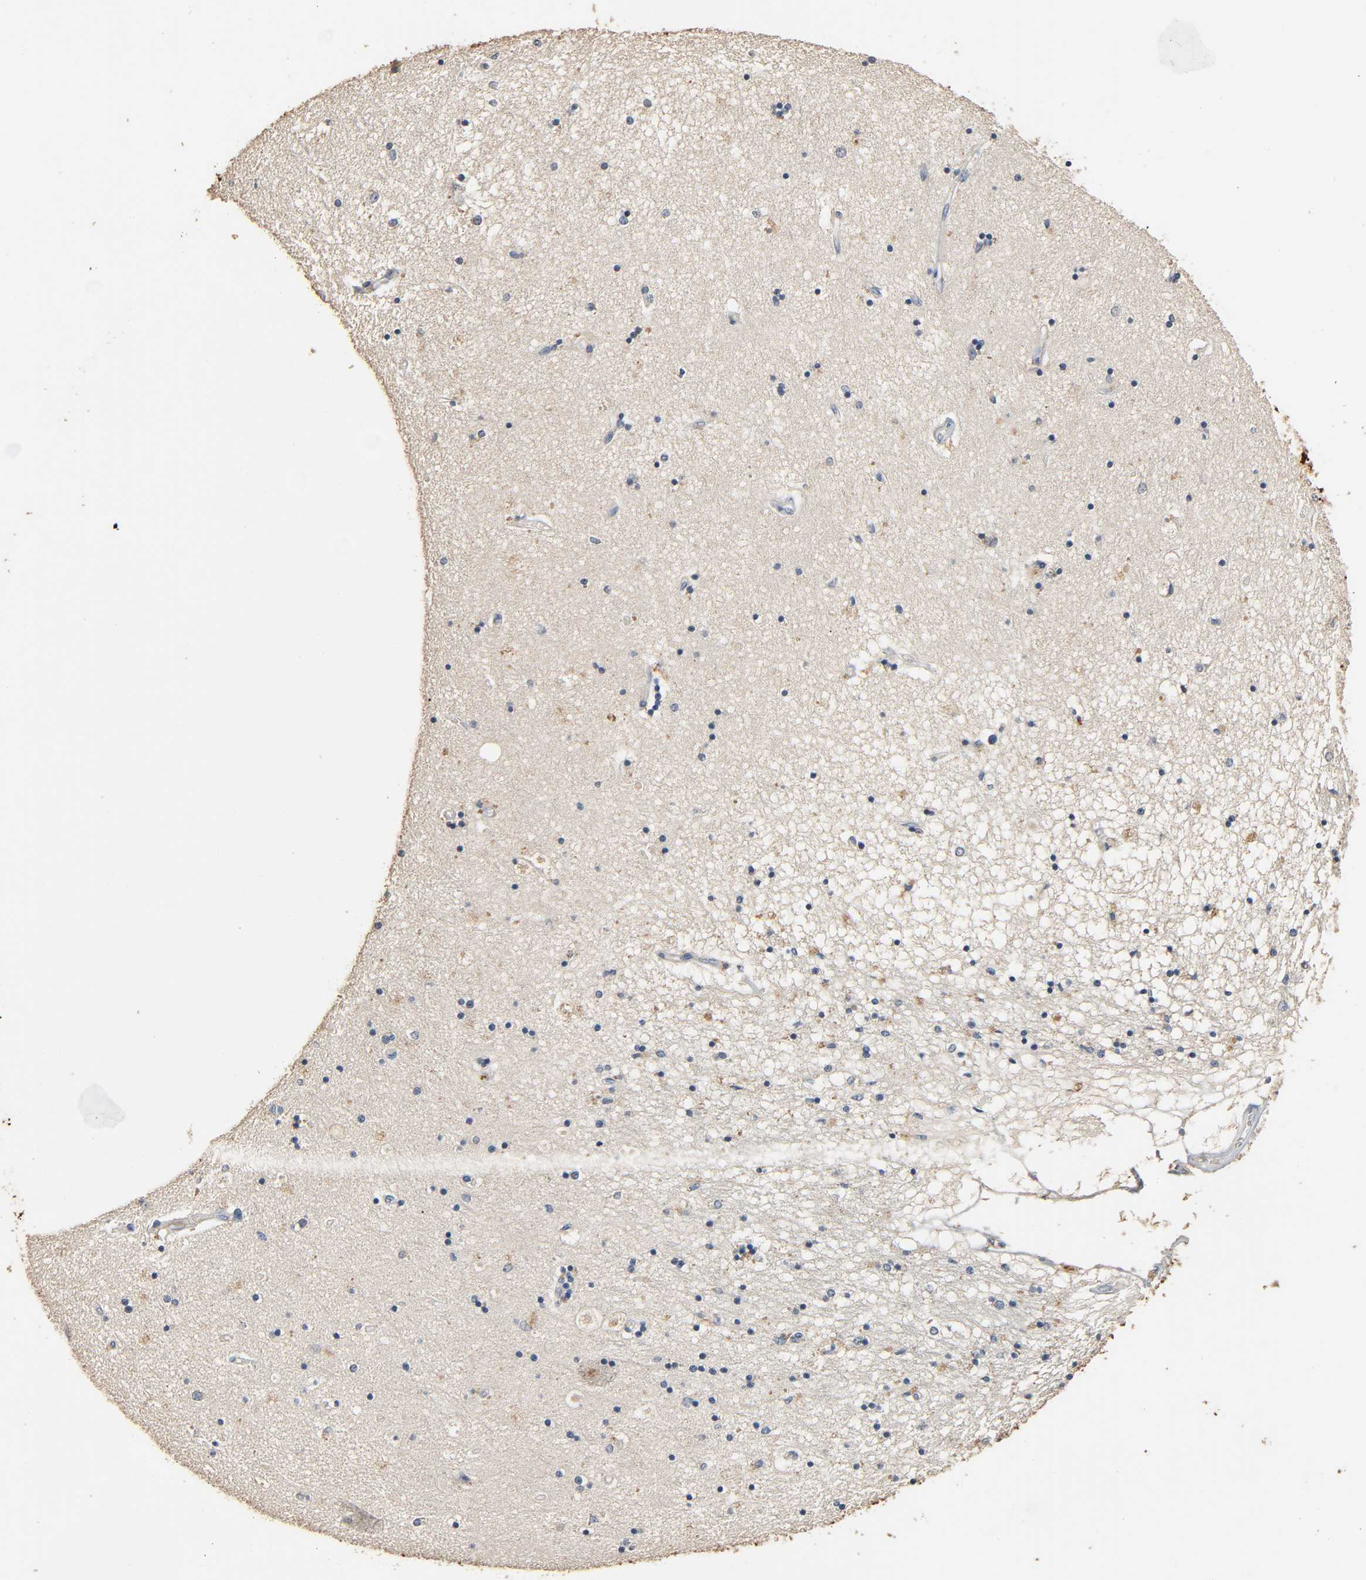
{"staining": {"intensity": "weak", "quantity": "<25%", "location": "cytoplasmic/membranous"}, "tissue": "hippocampus", "cell_type": "Glial cells", "image_type": "normal", "snomed": [{"axis": "morphology", "description": "Normal tissue, NOS"}, {"axis": "topography", "description": "Hippocampus"}], "caption": "The micrograph reveals no staining of glial cells in benign hippocampus.", "gene": "GSTA1", "patient": {"sex": "female", "age": 54}}